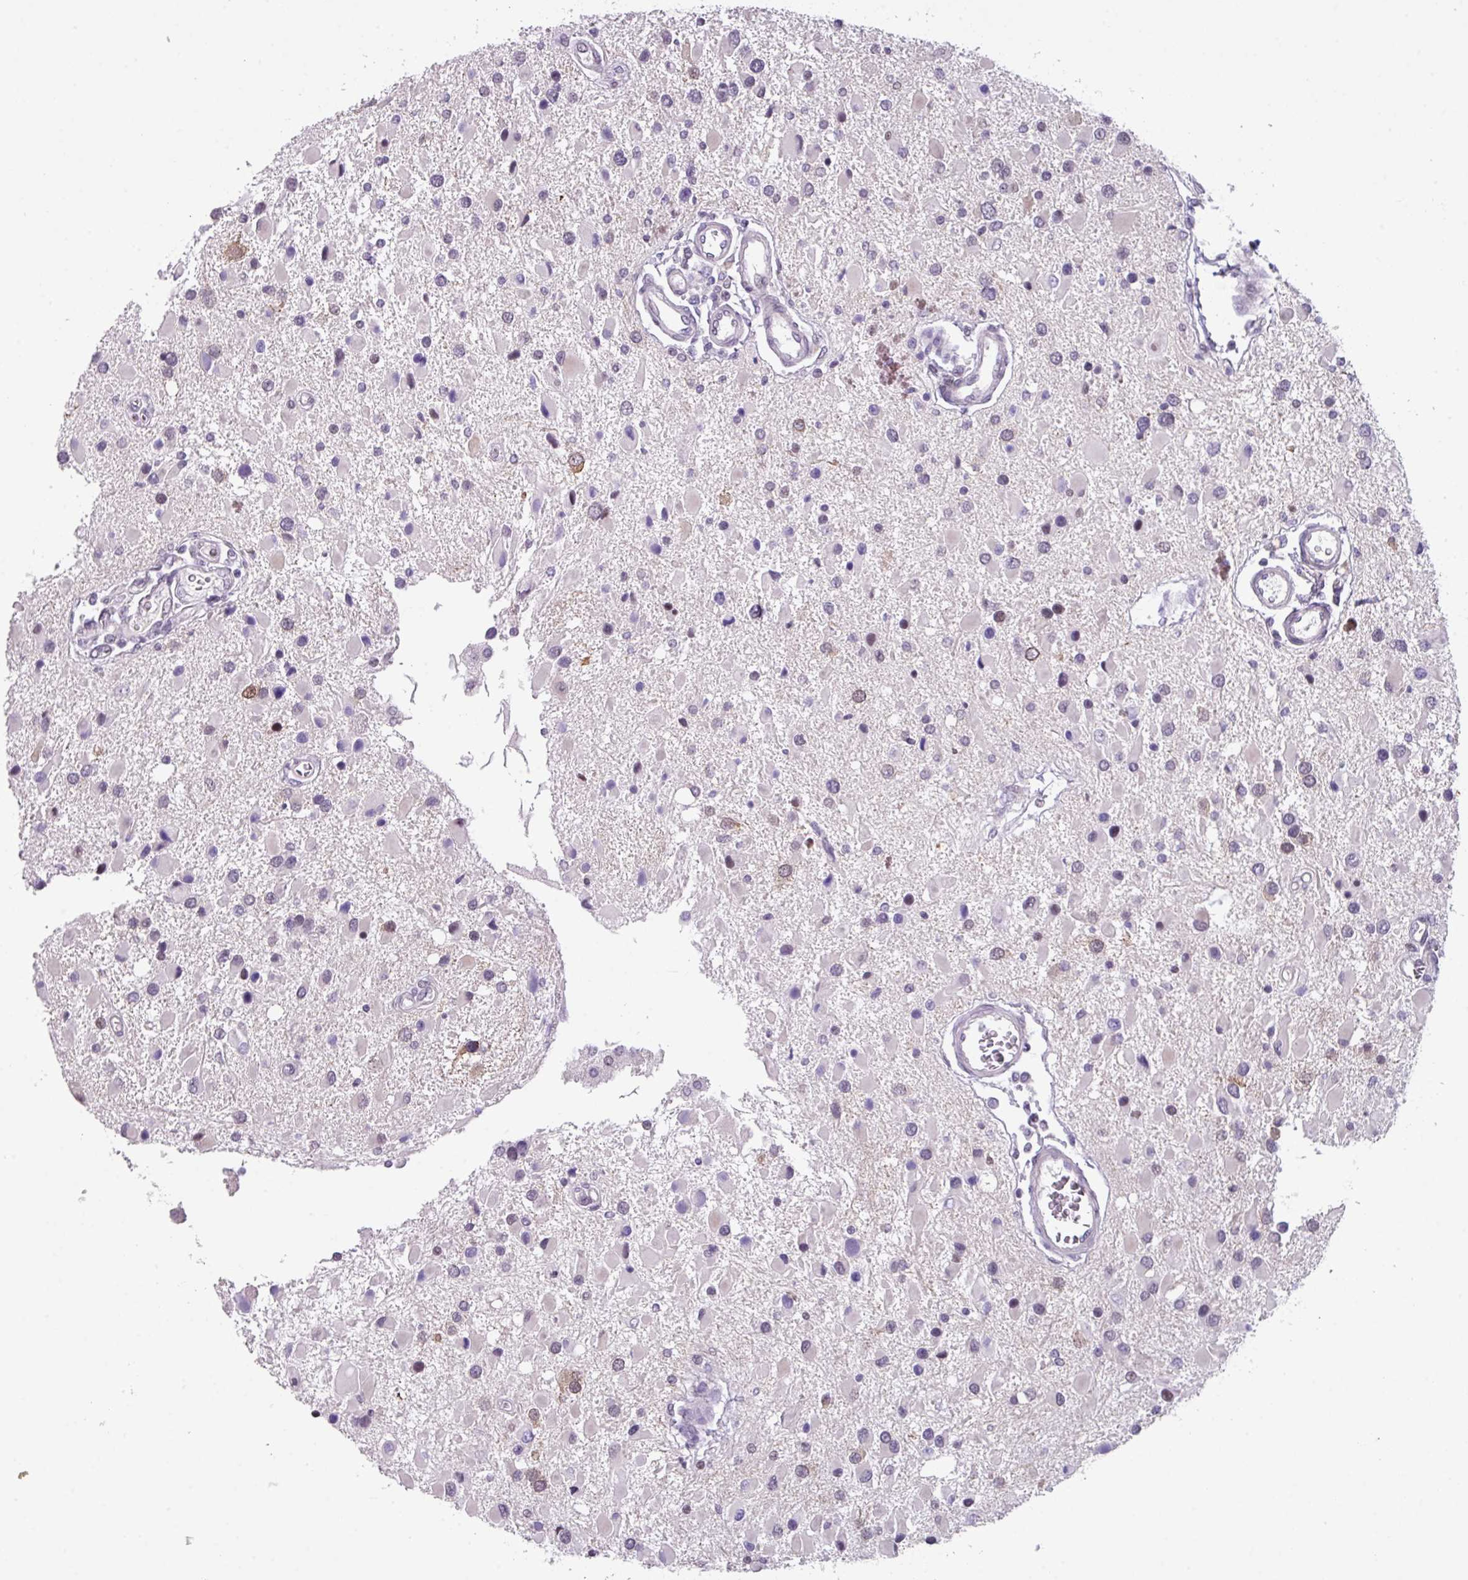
{"staining": {"intensity": "negative", "quantity": "none", "location": "none"}, "tissue": "glioma", "cell_type": "Tumor cells", "image_type": "cancer", "snomed": [{"axis": "morphology", "description": "Glioma, malignant, High grade"}, {"axis": "topography", "description": "Brain"}], "caption": "Tumor cells show no significant positivity in malignant glioma (high-grade). (DAB (3,3'-diaminobenzidine) immunohistochemistry (IHC), high magnification).", "gene": "ZFP3", "patient": {"sex": "male", "age": 53}}